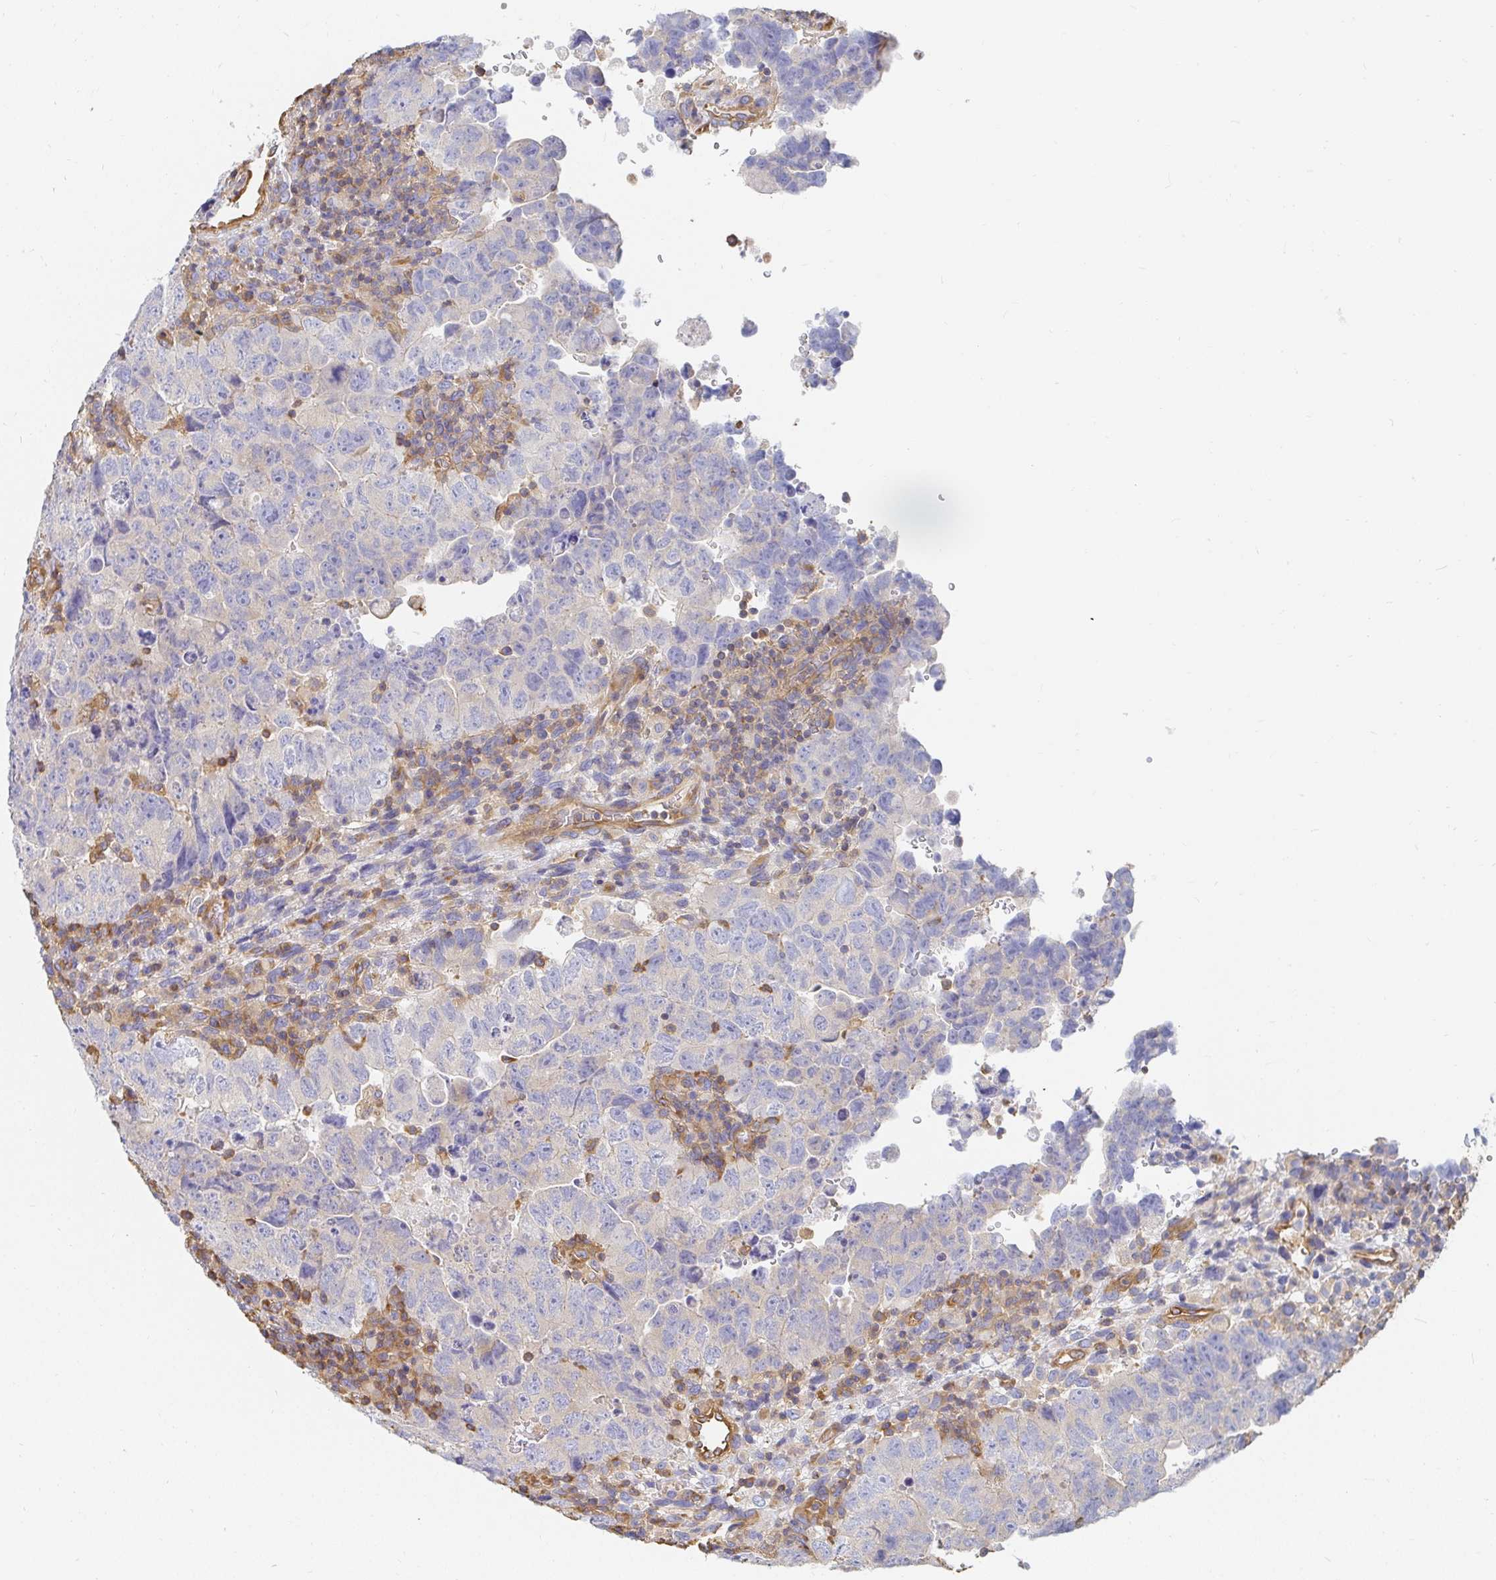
{"staining": {"intensity": "negative", "quantity": "none", "location": "none"}, "tissue": "testis cancer", "cell_type": "Tumor cells", "image_type": "cancer", "snomed": [{"axis": "morphology", "description": "Carcinoma, Embryonal, NOS"}, {"axis": "topography", "description": "Testis"}], "caption": "Tumor cells are negative for brown protein staining in testis cancer (embryonal carcinoma). (Stains: DAB immunohistochemistry with hematoxylin counter stain, Microscopy: brightfield microscopy at high magnification).", "gene": "TSPAN19", "patient": {"sex": "male", "age": 24}}